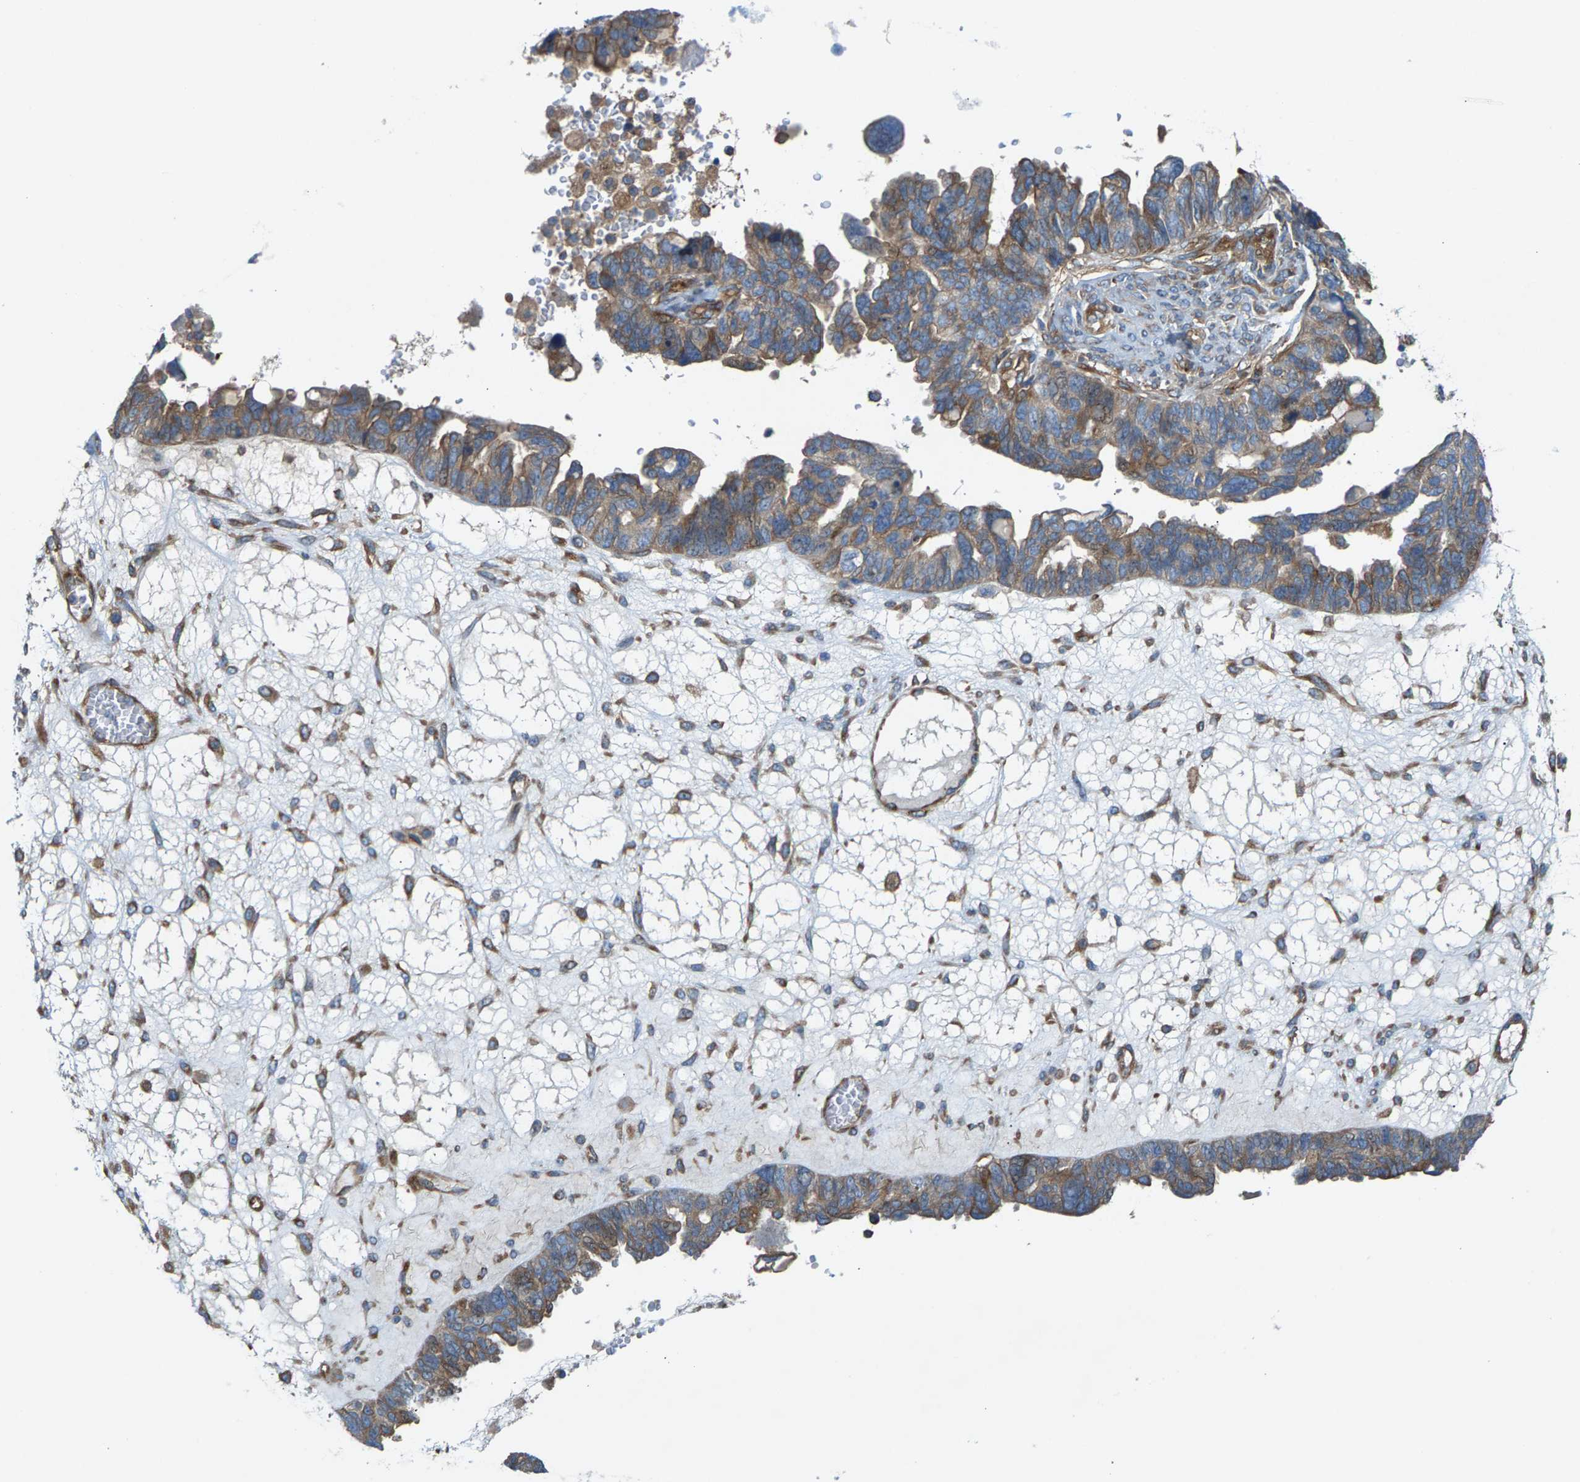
{"staining": {"intensity": "weak", "quantity": ">75%", "location": "cytoplasmic/membranous"}, "tissue": "ovarian cancer", "cell_type": "Tumor cells", "image_type": "cancer", "snomed": [{"axis": "morphology", "description": "Cystadenocarcinoma, serous, NOS"}, {"axis": "topography", "description": "Ovary"}], "caption": "Ovarian cancer stained with a protein marker exhibits weak staining in tumor cells.", "gene": "PDCL", "patient": {"sex": "female", "age": 79}}